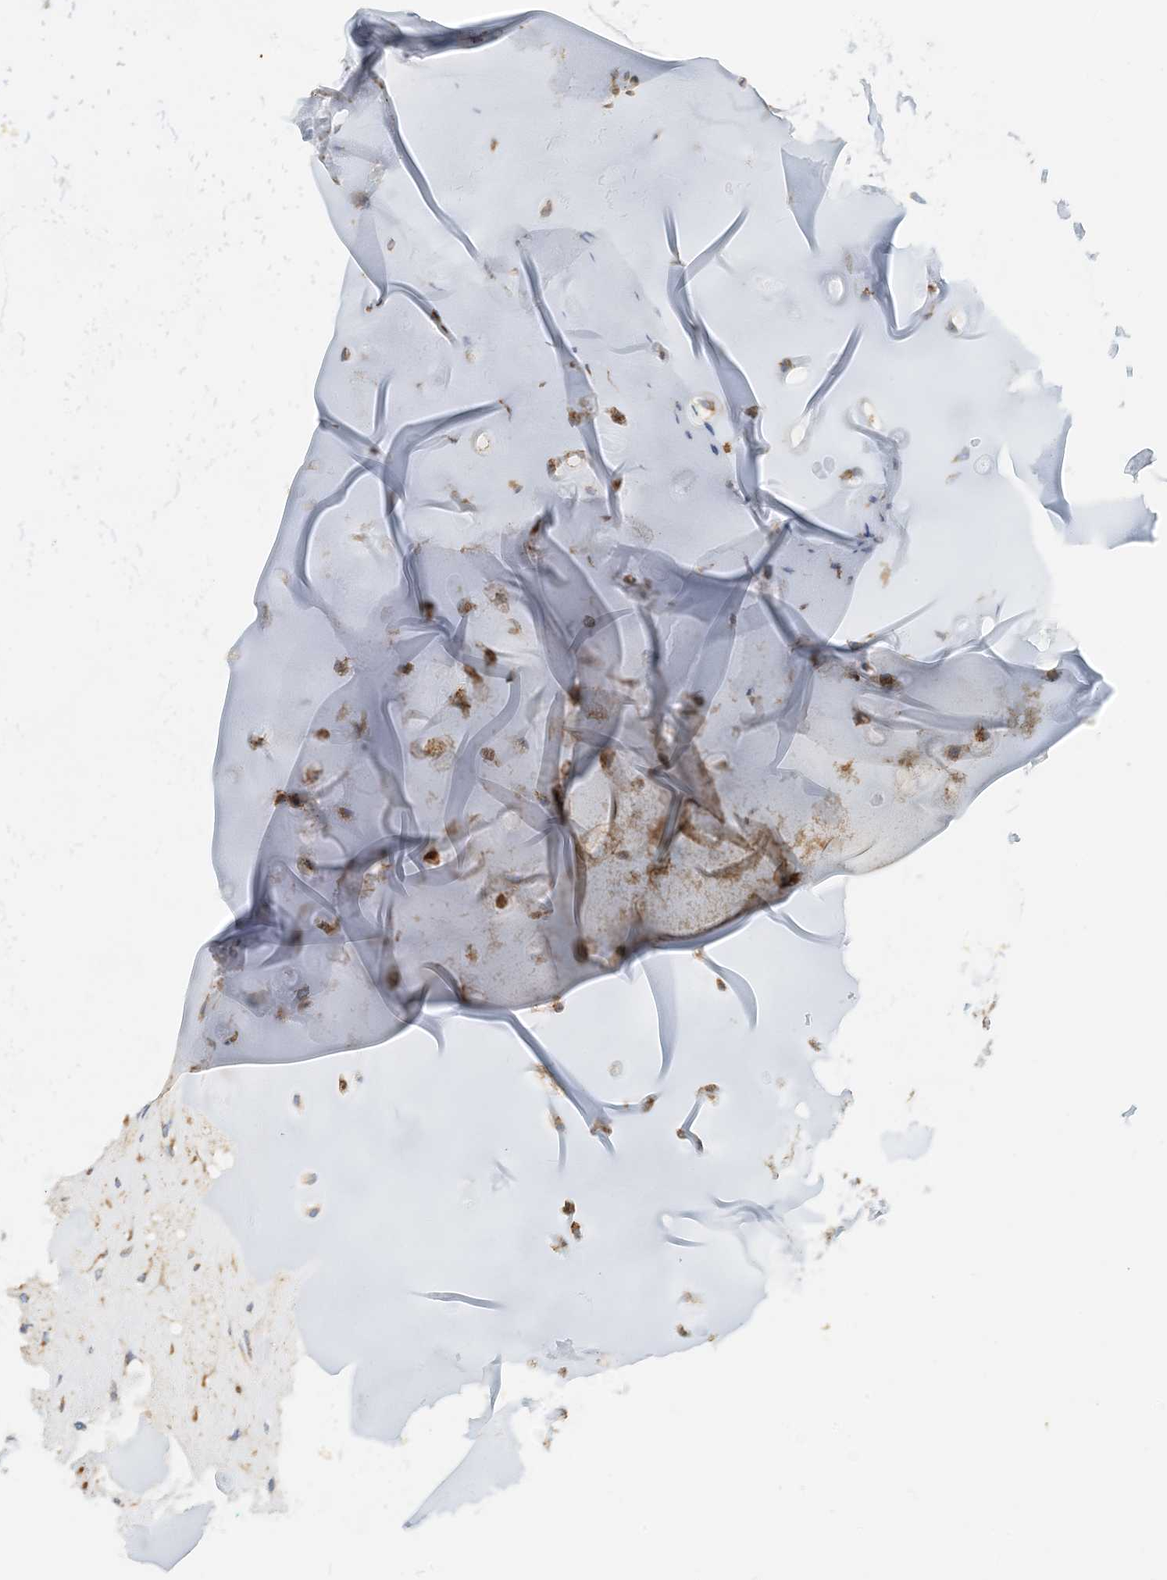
{"staining": {"intensity": "negative", "quantity": "none", "location": "none"}, "tissue": "adipose tissue", "cell_type": "Adipocytes", "image_type": "normal", "snomed": [{"axis": "morphology", "description": "Normal tissue, NOS"}, {"axis": "morphology", "description": "Basal cell carcinoma"}, {"axis": "topography", "description": "Cartilage tissue"}, {"axis": "topography", "description": "Nasopharynx"}, {"axis": "topography", "description": "Oral tissue"}], "caption": "This is an immunohistochemistry histopathology image of unremarkable adipose tissue. There is no positivity in adipocytes.", "gene": "COA3", "patient": {"sex": "female", "age": 77}}